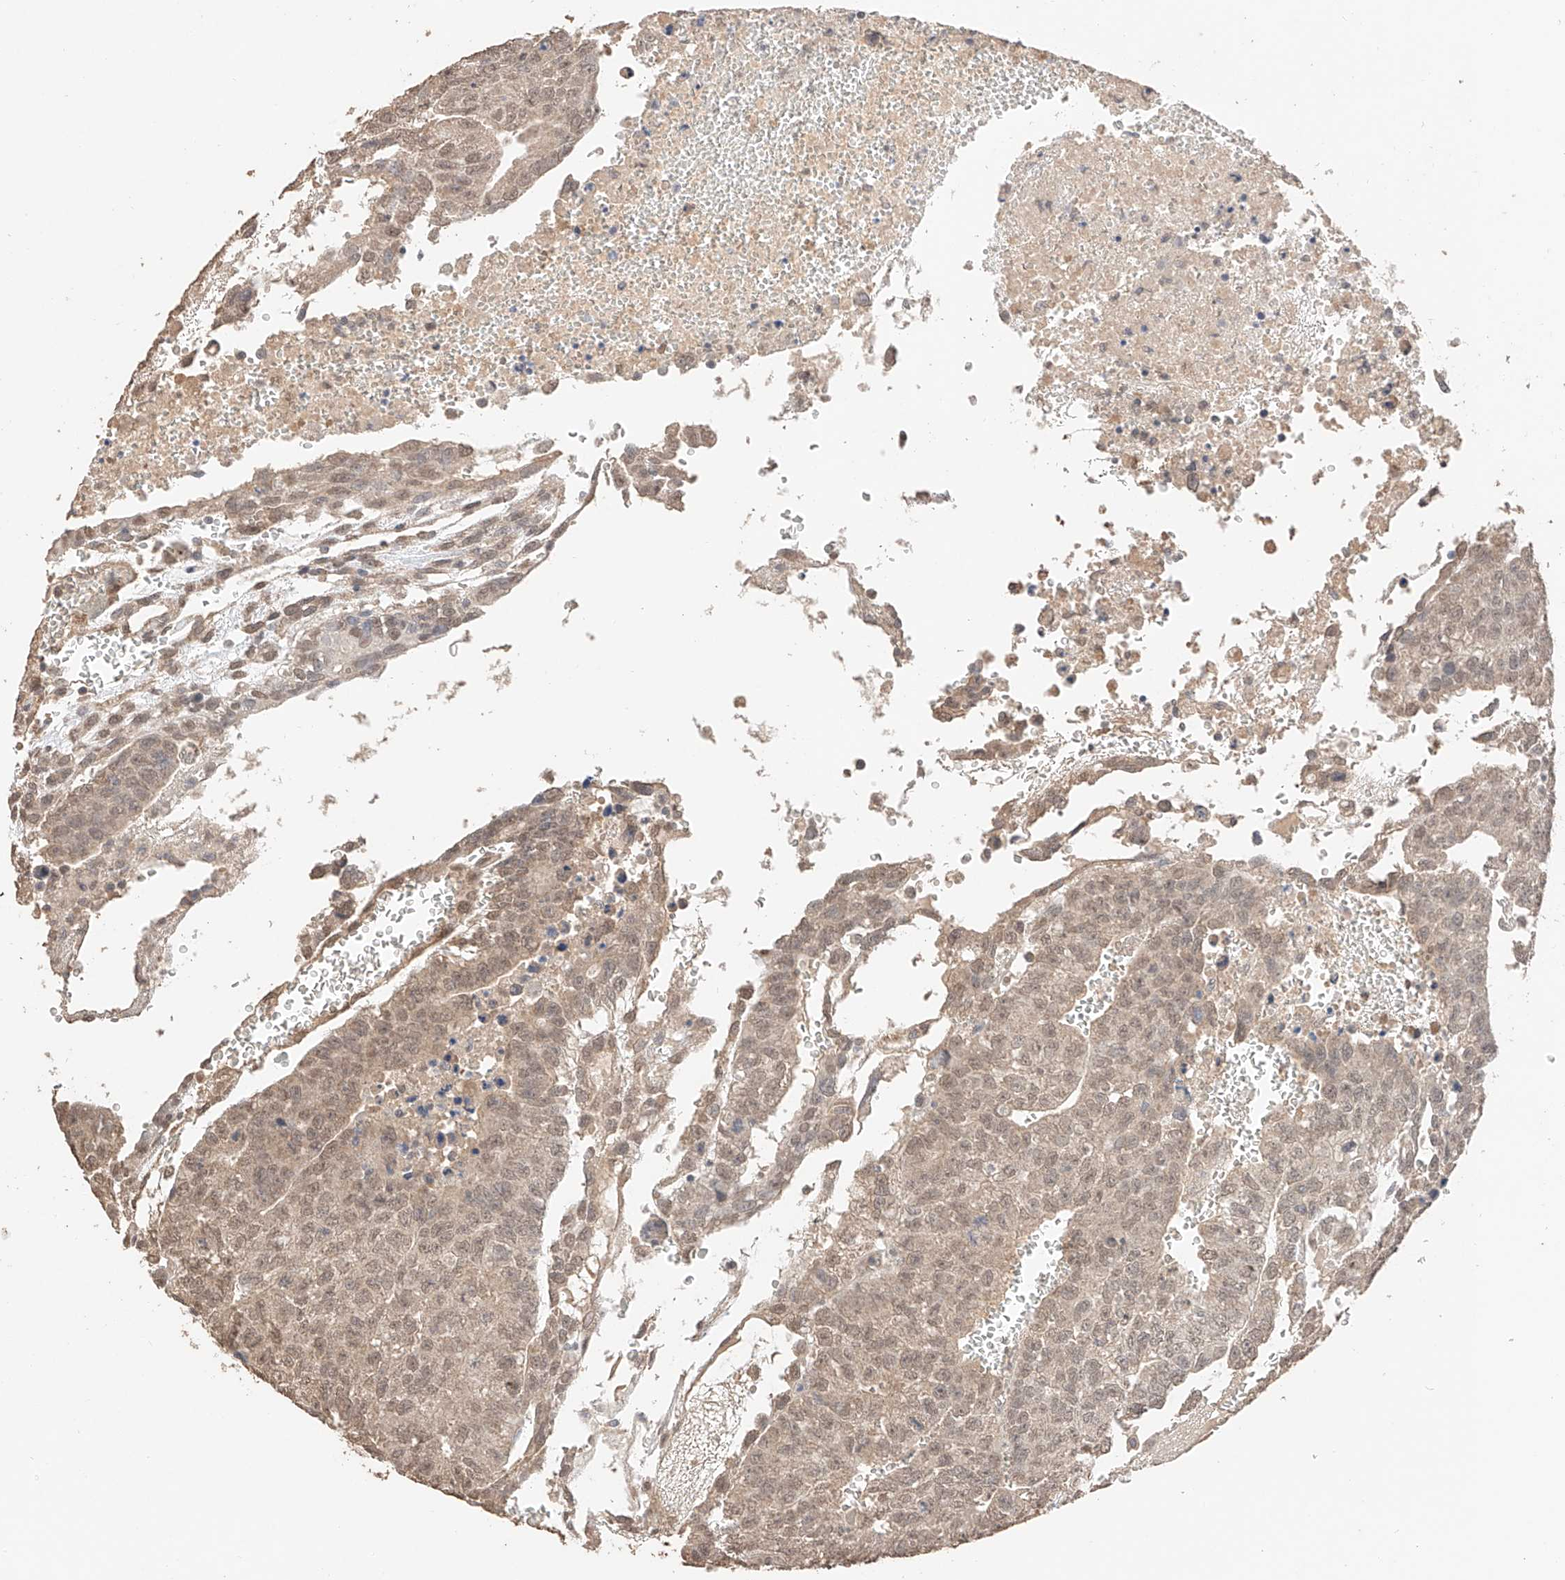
{"staining": {"intensity": "moderate", "quantity": ">75%", "location": "cytoplasmic/membranous,nuclear"}, "tissue": "testis cancer", "cell_type": "Tumor cells", "image_type": "cancer", "snomed": [{"axis": "morphology", "description": "Seminoma, NOS"}, {"axis": "morphology", "description": "Carcinoma, Embryonal, NOS"}, {"axis": "topography", "description": "Testis"}], "caption": "High-magnification brightfield microscopy of testis seminoma stained with DAB (3,3'-diaminobenzidine) (brown) and counterstained with hematoxylin (blue). tumor cells exhibit moderate cytoplasmic/membranous and nuclear expression is present in approximately>75% of cells.", "gene": "IL22RA2", "patient": {"sex": "male", "age": 52}}